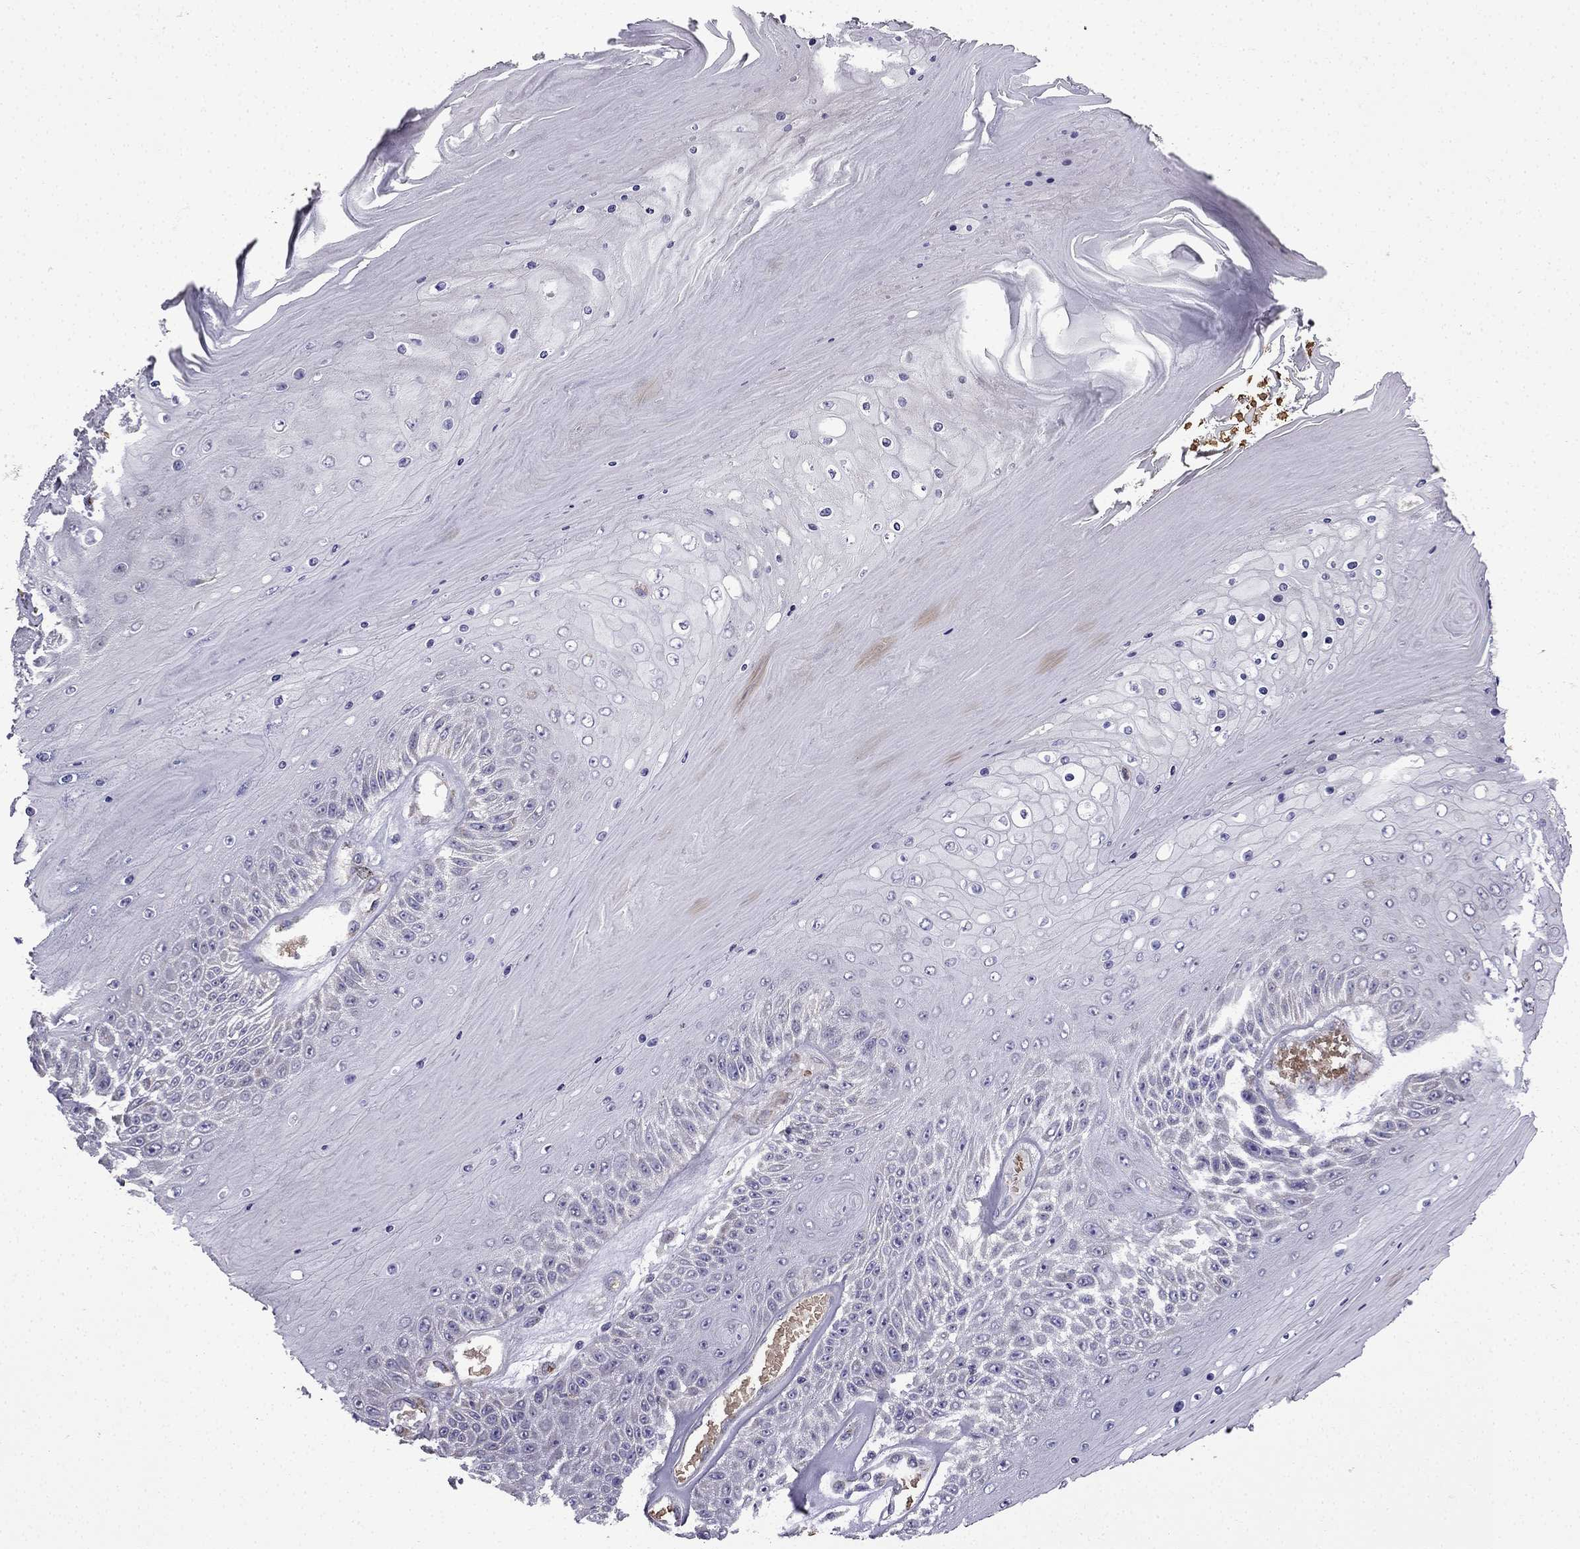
{"staining": {"intensity": "negative", "quantity": "none", "location": "none"}, "tissue": "skin cancer", "cell_type": "Tumor cells", "image_type": "cancer", "snomed": [{"axis": "morphology", "description": "Squamous cell carcinoma, NOS"}, {"axis": "topography", "description": "Skin"}], "caption": "Squamous cell carcinoma (skin) was stained to show a protein in brown. There is no significant staining in tumor cells.", "gene": "B4GALT7", "patient": {"sex": "male", "age": 62}}